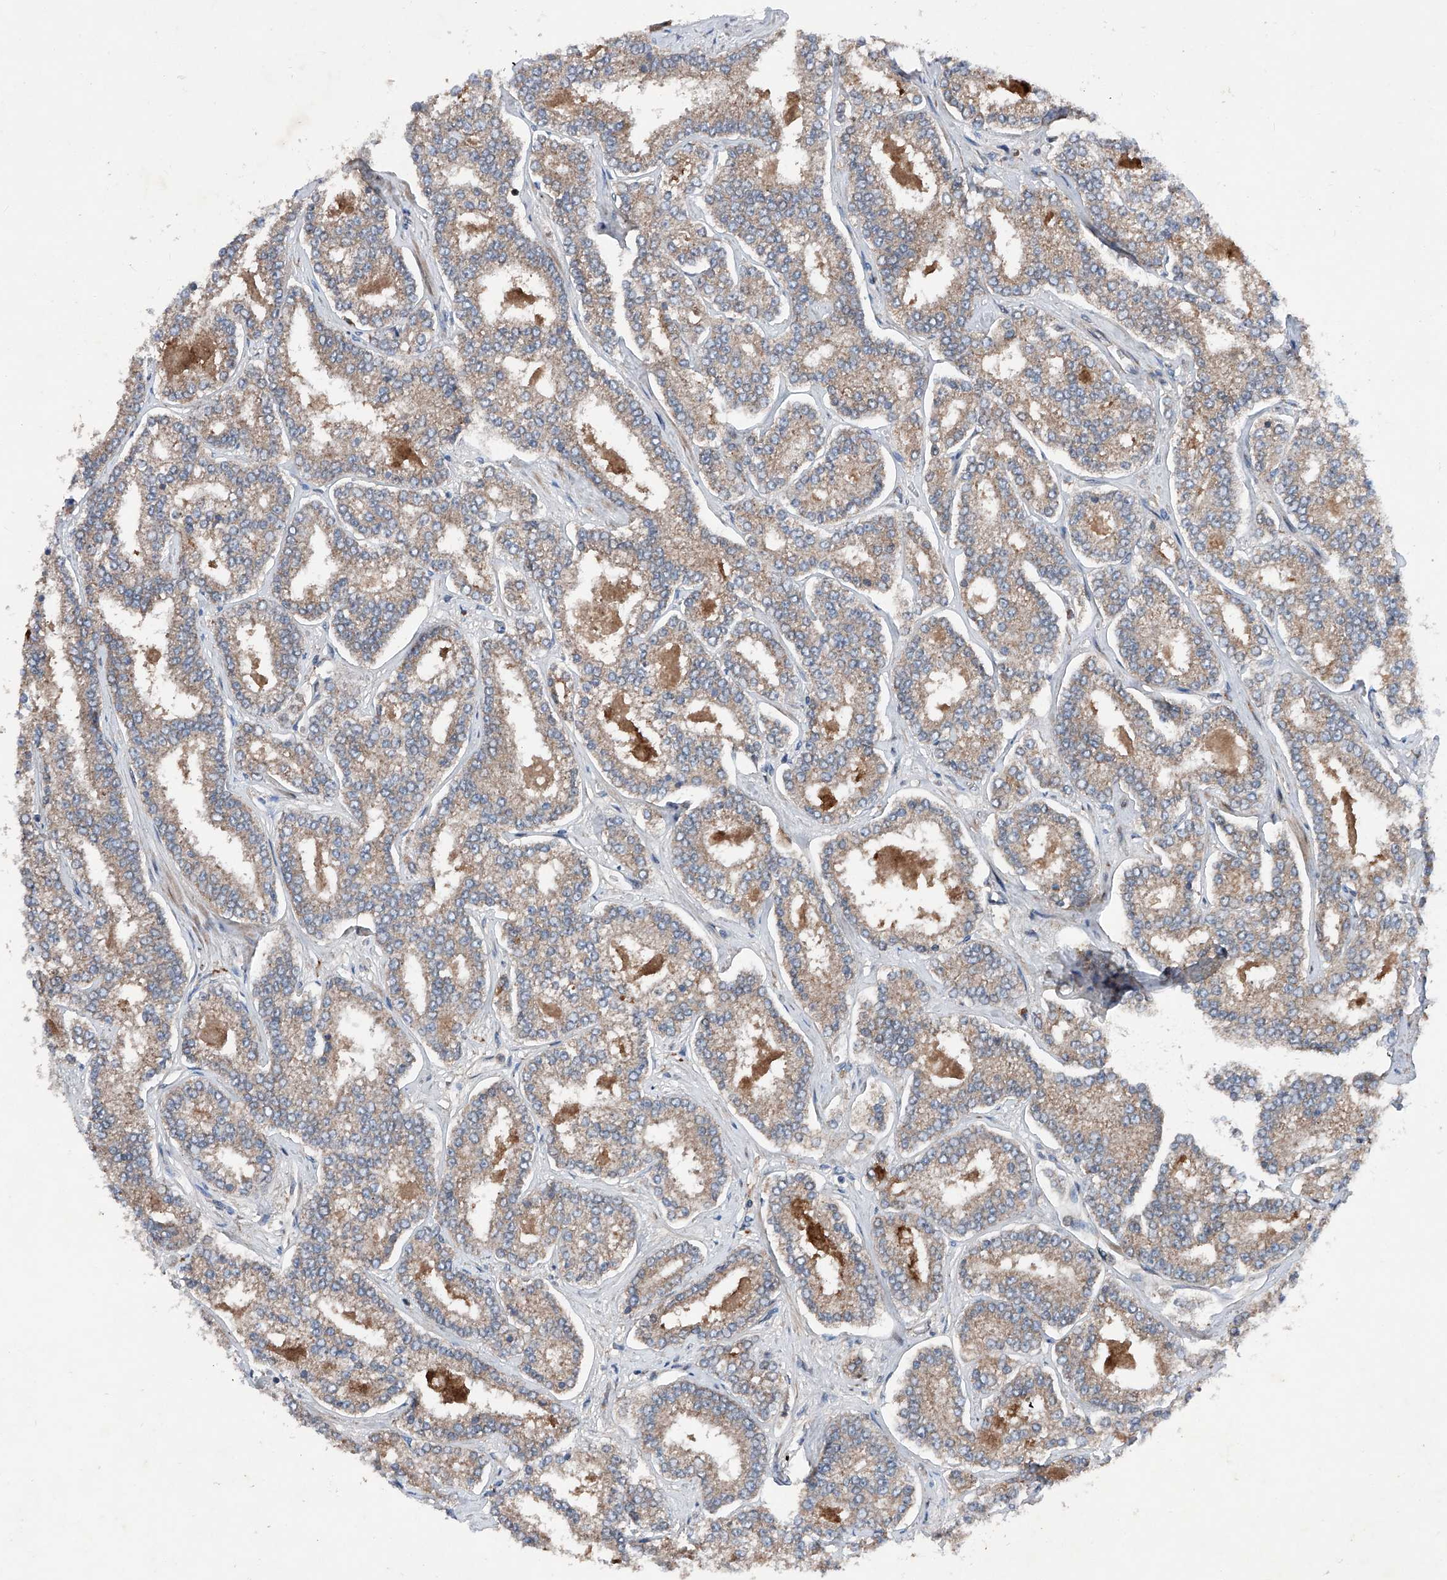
{"staining": {"intensity": "moderate", "quantity": ">75%", "location": "cytoplasmic/membranous"}, "tissue": "prostate cancer", "cell_type": "Tumor cells", "image_type": "cancer", "snomed": [{"axis": "morphology", "description": "Normal tissue, NOS"}, {"axis": "morphology", "description": "Adenocarcinoma, High grade"}, {"axis": "topography", "description": "Prostate"}], "caption": "DAB immunohistochemical staining of human prostate high-grade adenocarcinoma demonstrates moderate cytoplasmic/membranous protein positivity in about >75% of tumor cells.", "gene": "DAD1", "patient": {"sex": "male", "age": 83}}